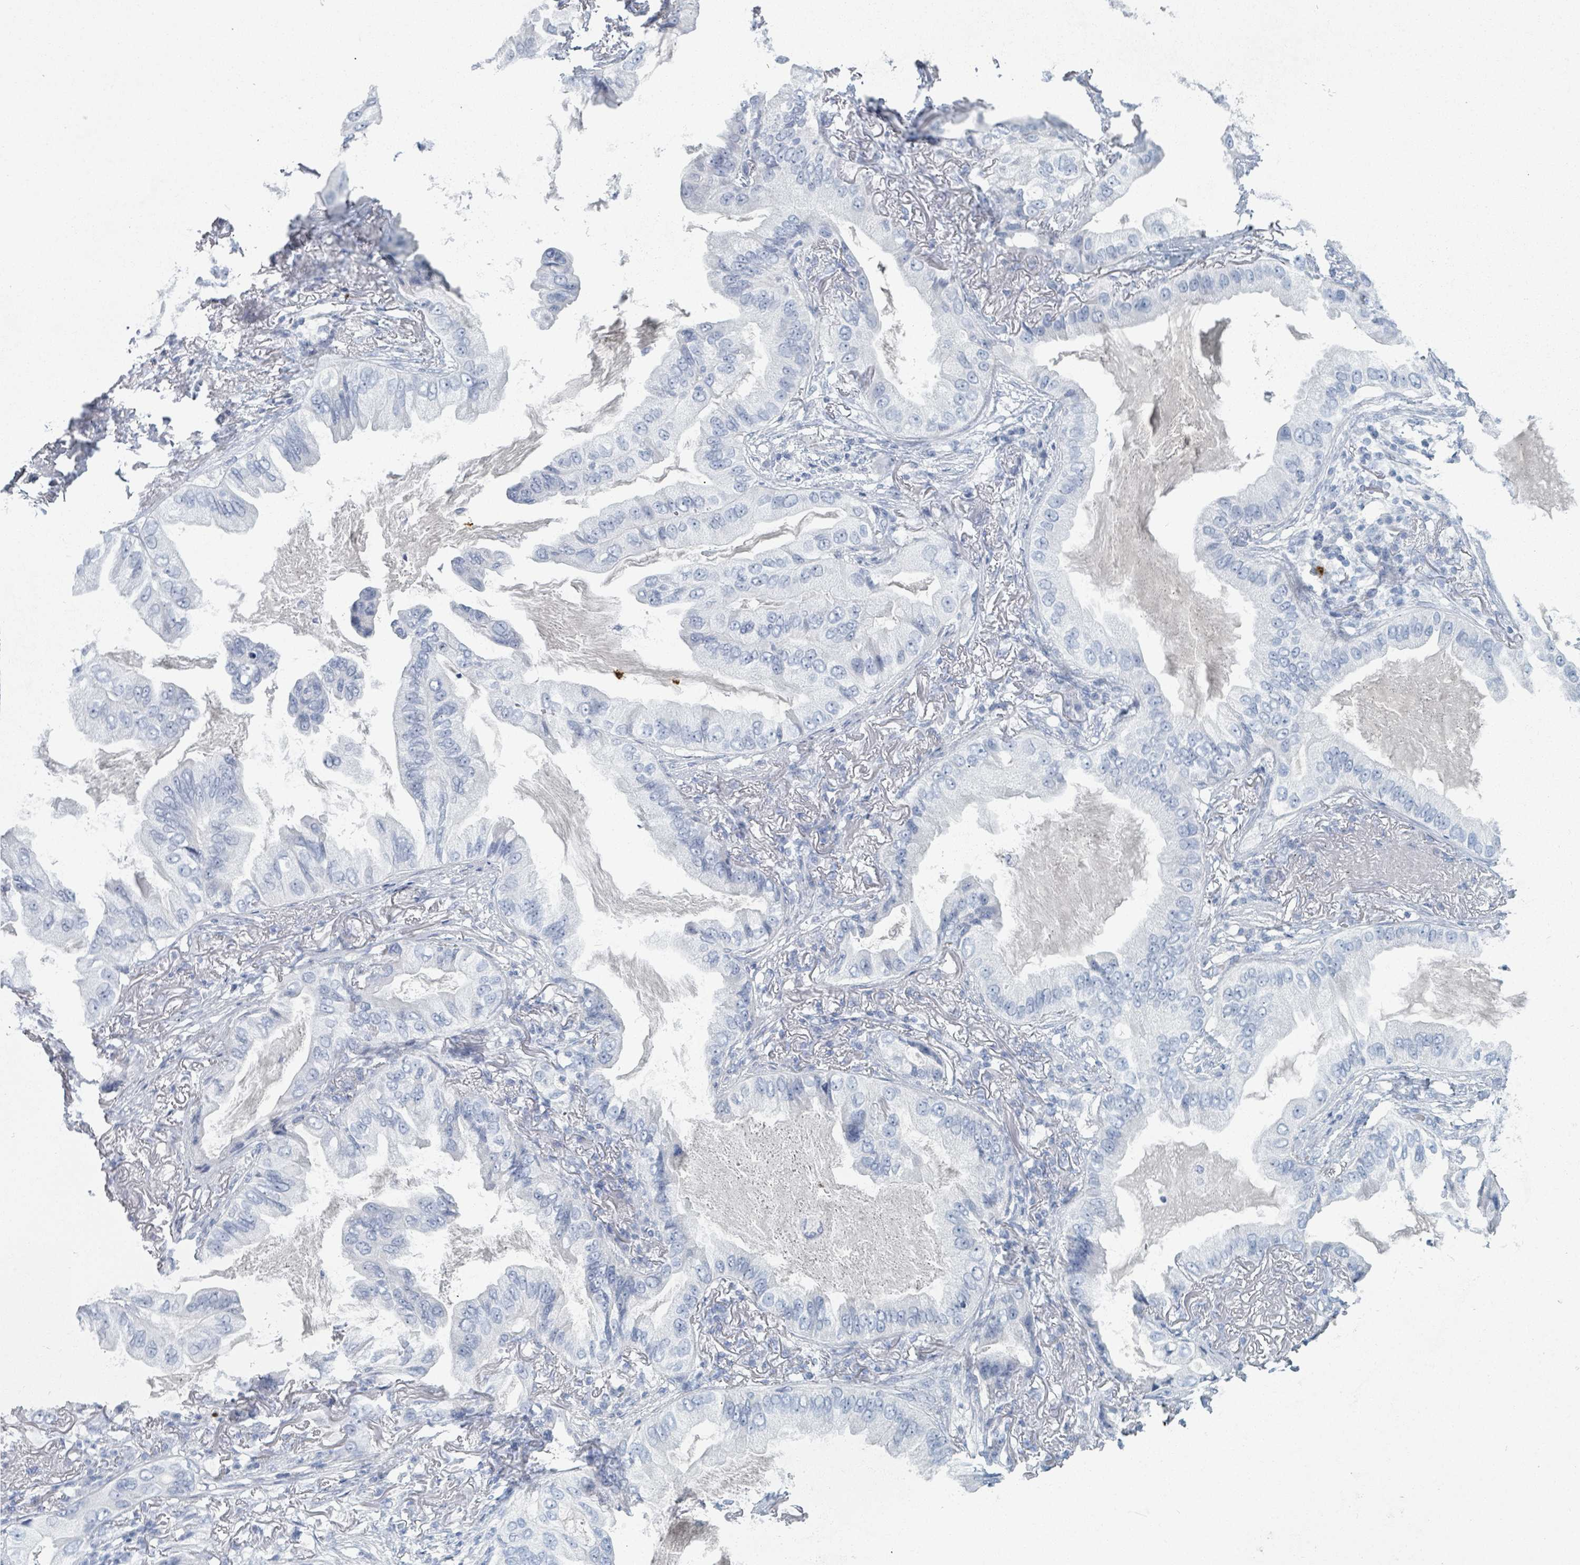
{"staining": {"intensity": "negative", "quantity": "none", "location": "none"}, "tissue": "lung cancer", "cell_type": "Tumor cells", "image_type": "cancer", "snomed": [{"axis": "morphology", "description": "Adenocarcinoma, NOS"}, {"axis": "topography", "description": "Lung"}], "caption": "Immunohistochemical staining of human lung cancer displays no significant staining in tumor cells.", "gene": "DEFA4", "patient": {"sex": "female", "age": 69}}